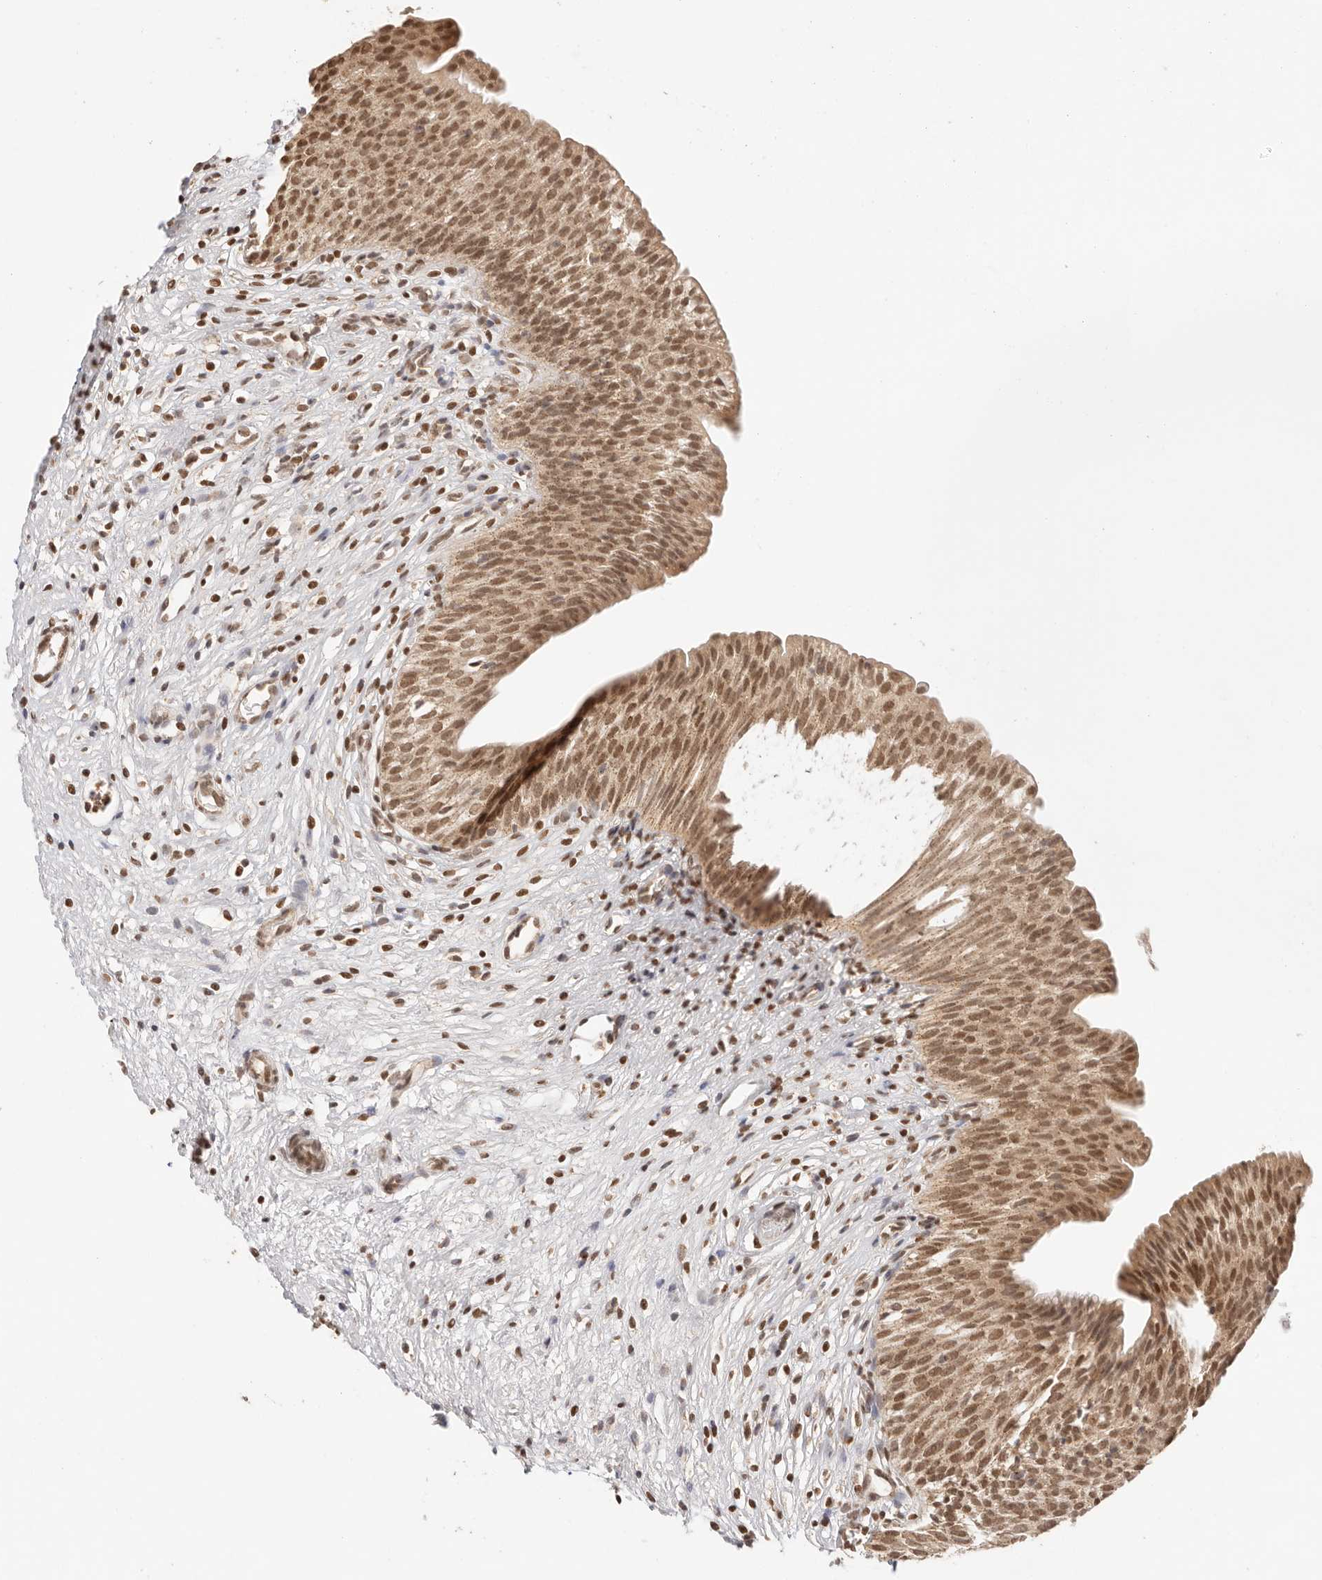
{"staining": {"intensity": "moderate", "quantity": ">75%", "location": "nuclear"}, "tissue": "urinary bladder", "cell_type": "Urothelial cells", "image_type": "normal", "snomed": [{"axis": "morphology", "description": "Normal tissue, NOS"}, {"axis": "topography", "description": "Urinary bladder"}], "caption": "Immunohistochemical staining of unremarkable urinary bladder exhibits >75% levels of moderate nuclear protein staining in approximately >75% of urothelial cells.", "gene": "RFC3", "patient": {"sex": "male", "age": 1}}